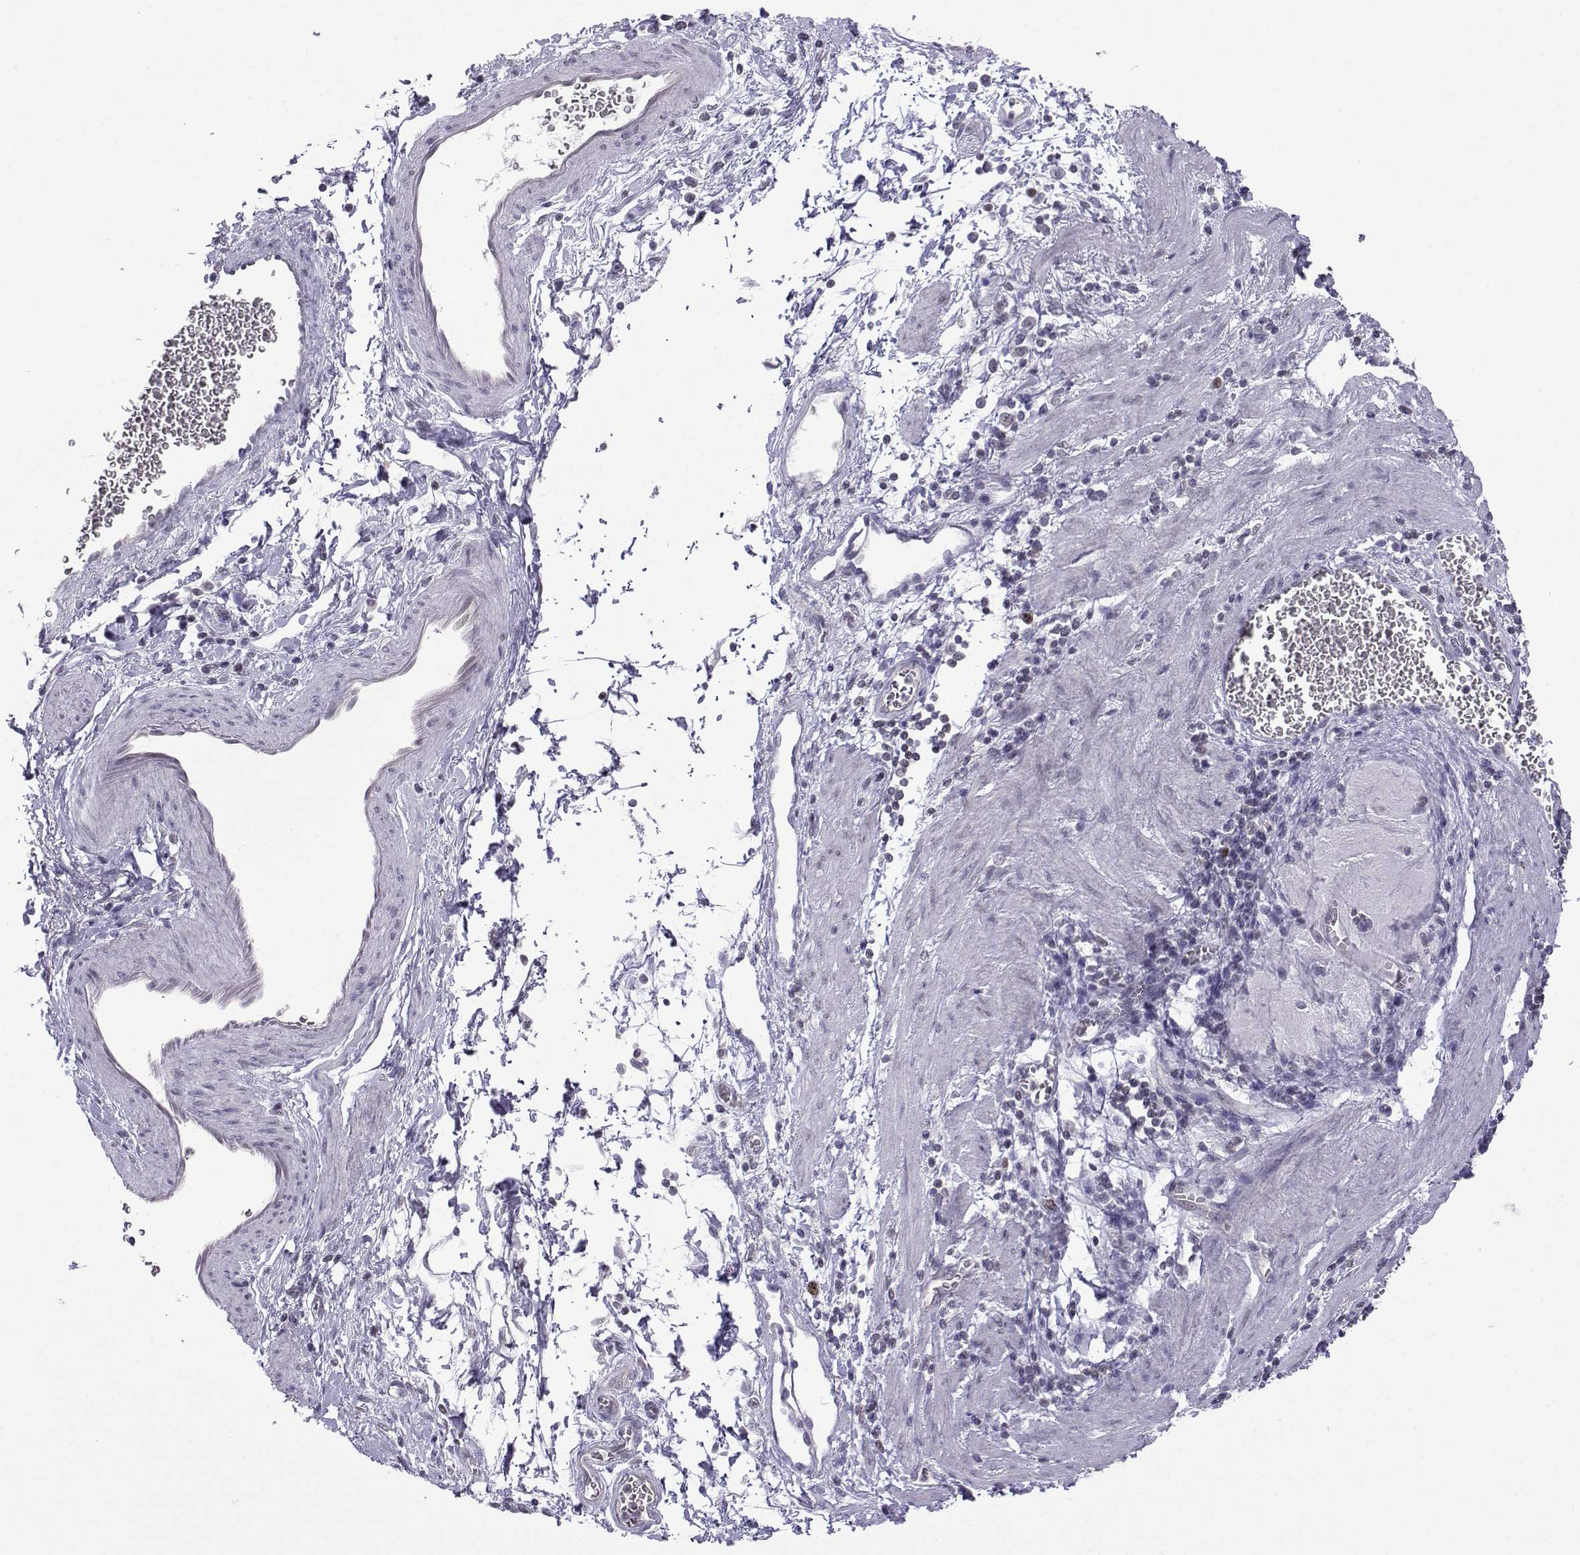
{"staining": {"intensity": "weak", "quantity": "<25%", "location": "nuclear"}, "tissue": "stomach cancer", "cell_type": "Tumor cells", "image_type": "cancer", "snomed": [{"axis": "morphology", "description": "Adenocarcinoma, NOS"}, {"axis": "topography", "description": "Stomach"}], "caption": "Tumor cells are negative for protein expression in human stomach adenocarcinoma.", "gene": "INCENP", "patient": {"sex": "female", "age": 57}}